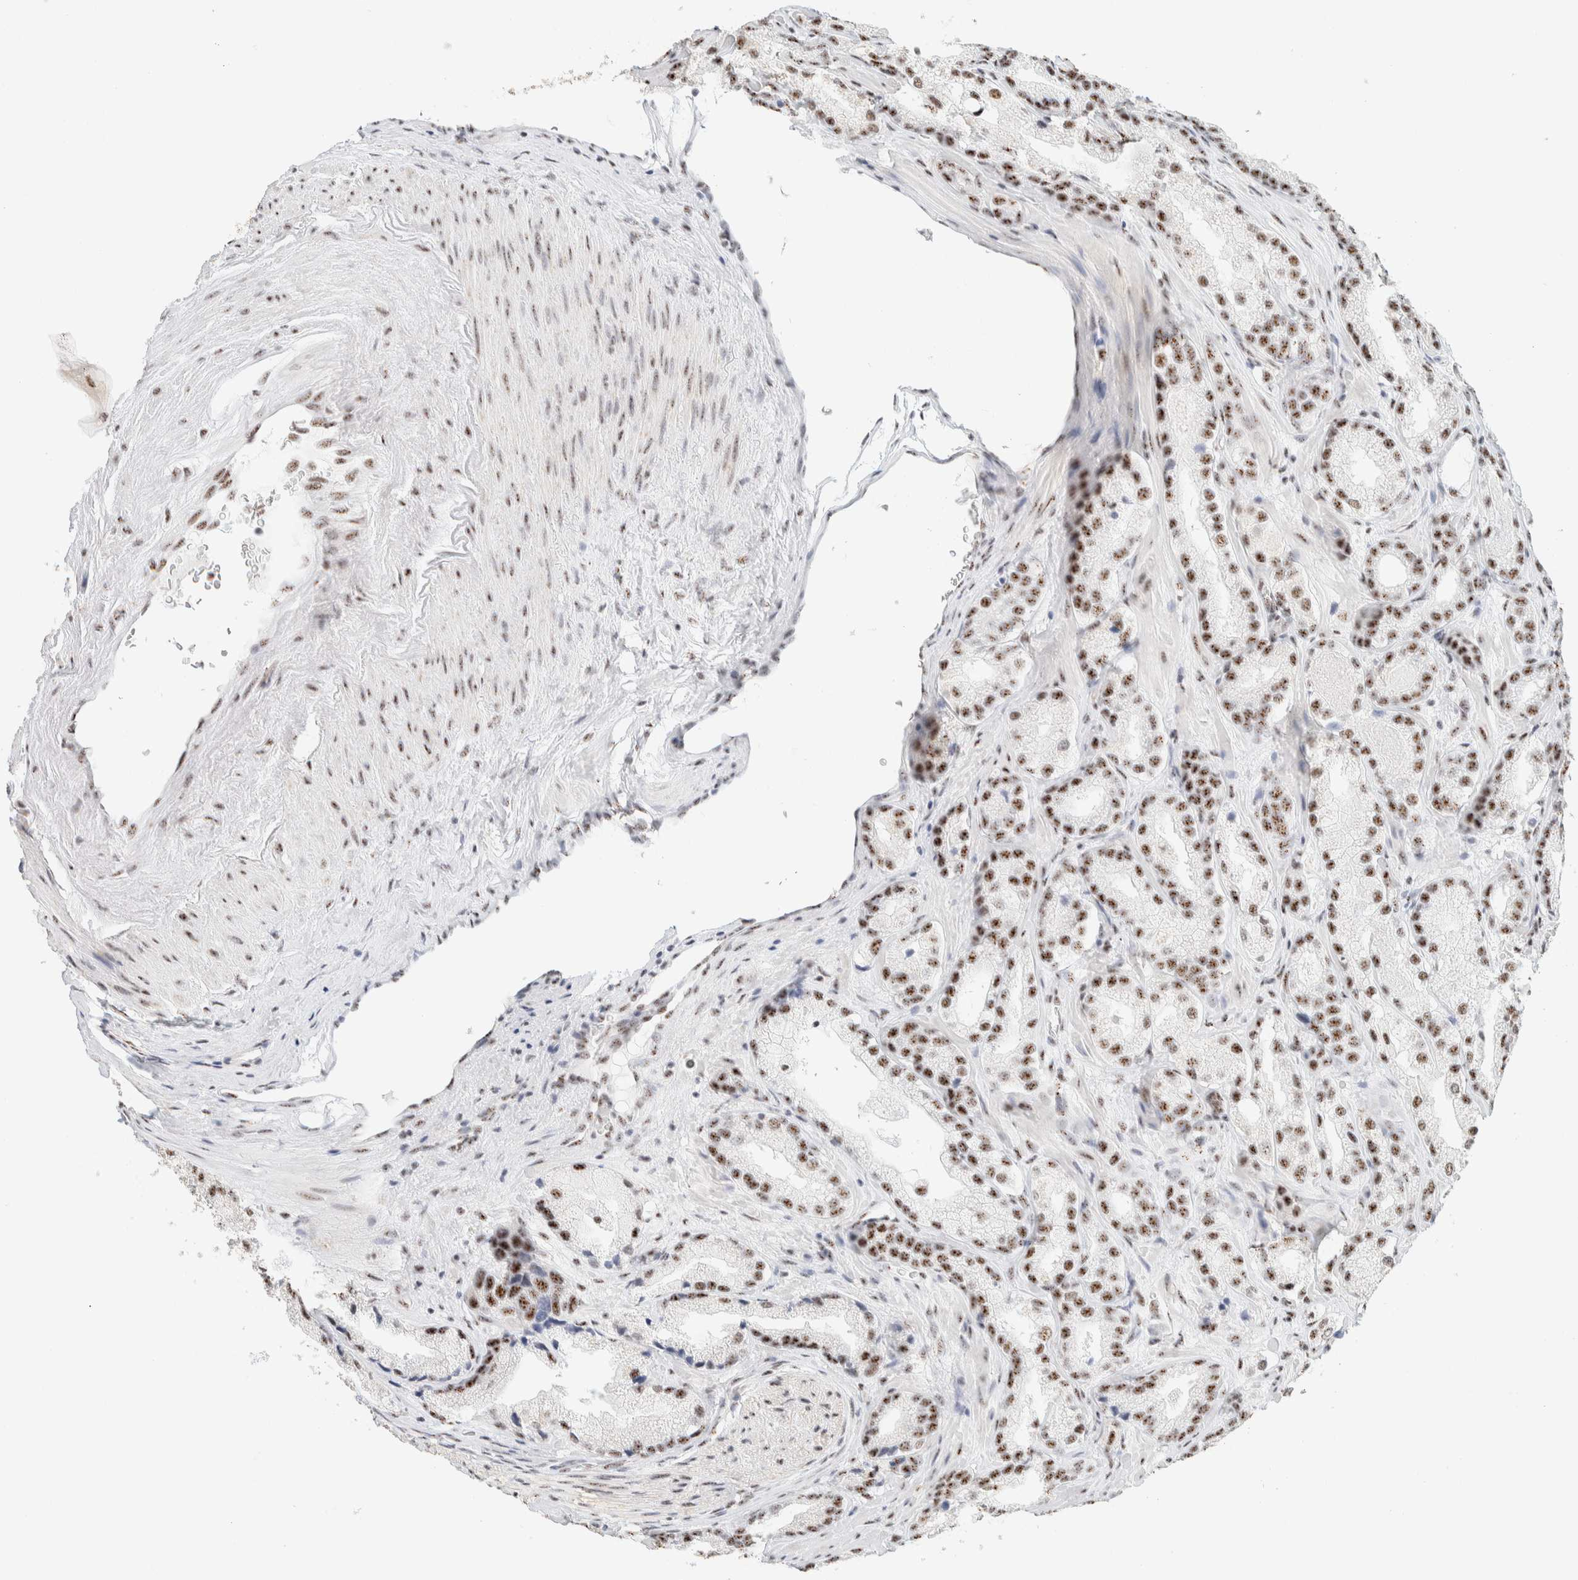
{"staining": {"intensity": "moderate", "quantity": ">75%", "location": "nuclear"}, "tissue": "prostate cancer", "cell_type": "Tumor cells", "image_type": "cancer", "snomed": [{"axis": "morphology", "description": "Adenocarcinoma, High grade"}, {"axis": "topography", "description": "Prostate"}], "caption": "This photomicrograph displays immunohistochemistry (IHC) staining of human prostate cancer, with medium moderate nuclear expression in about >75% of tumor cells.", "gene": "SON", "patient": {"sex": "male", "age": 63}}